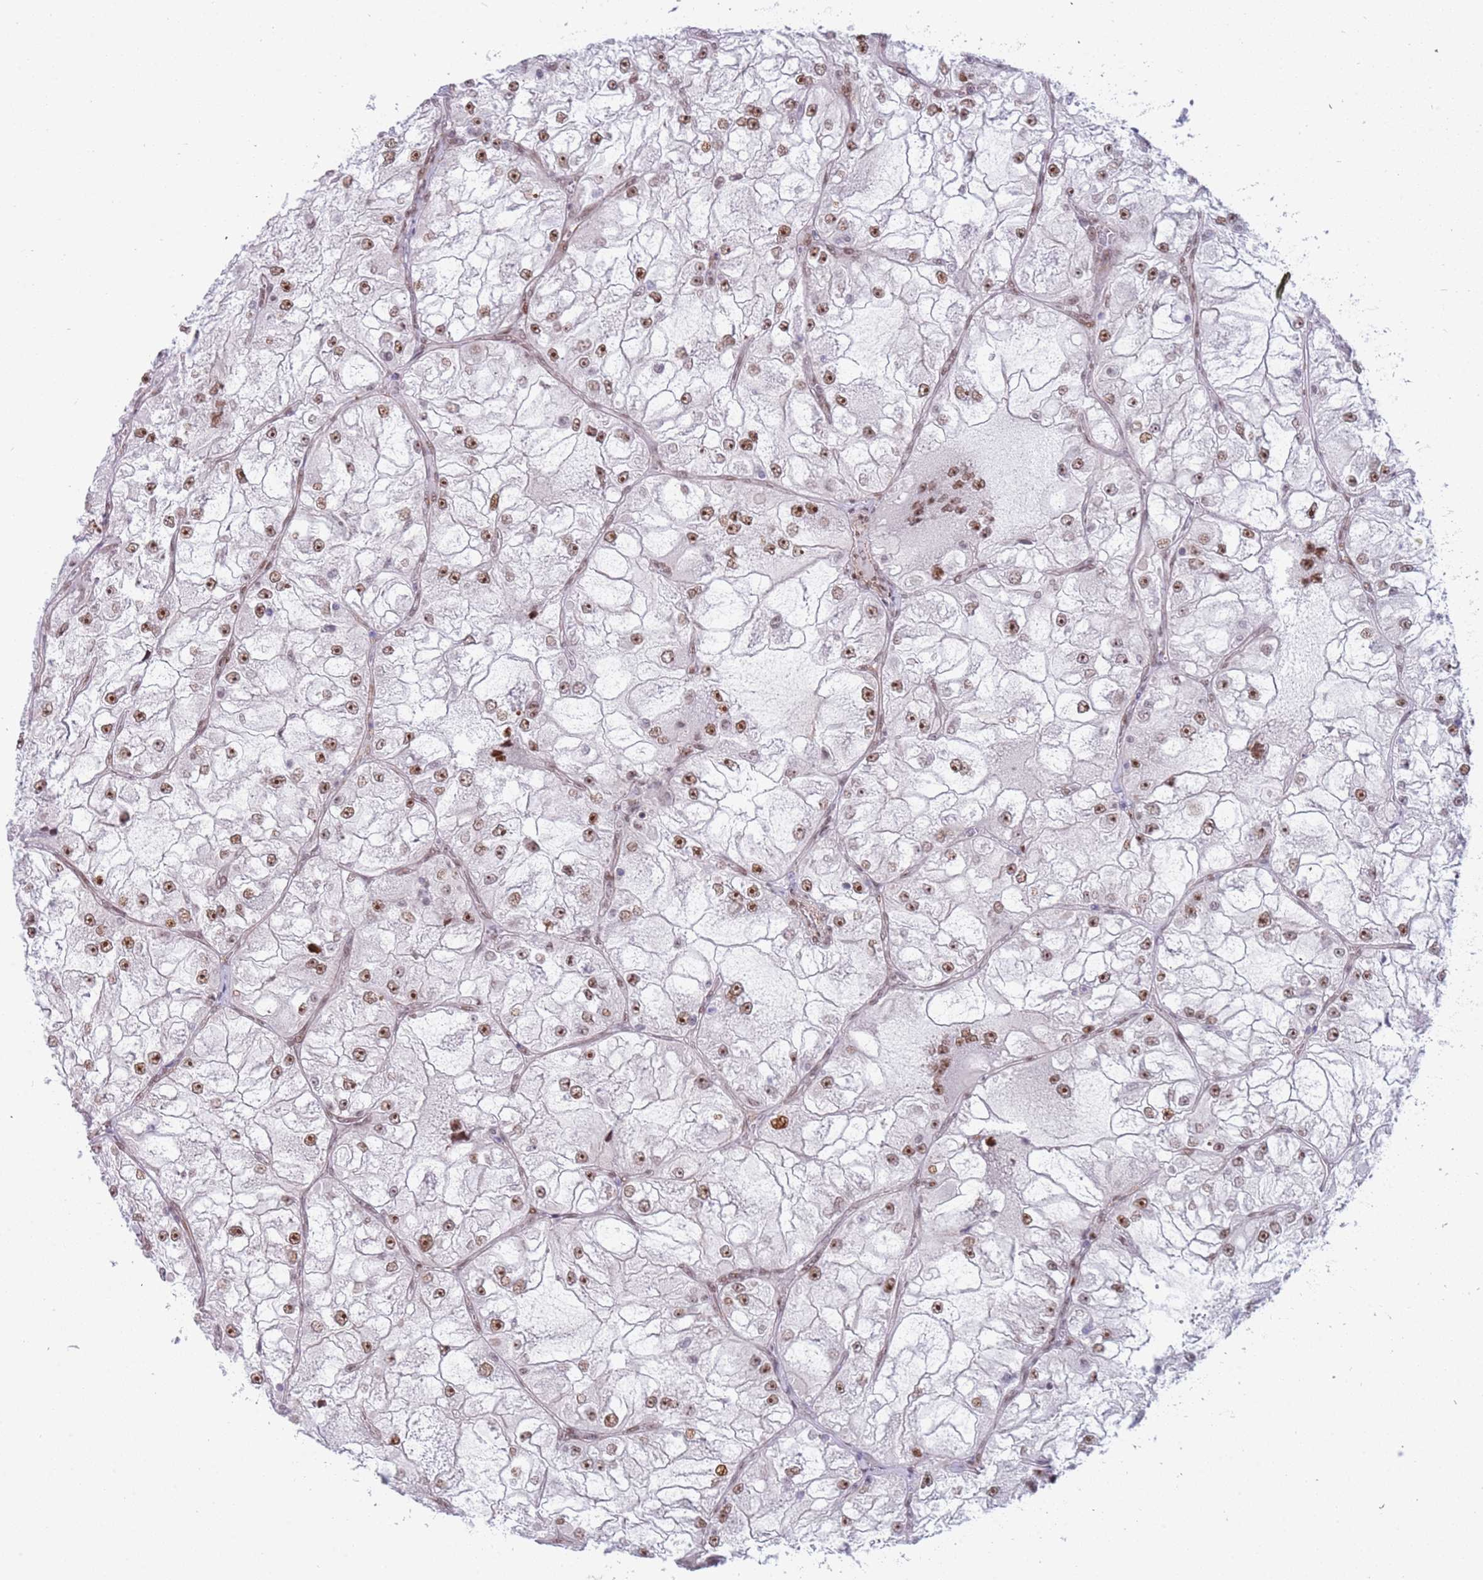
{"staining": {"intensity": "strong", "quantity": ">75%", "location": "nuclear"}, "tissue": "renal cancer", "cell_type": "Tumor cells", "image_type": "cancer", "snomed": [{"axis": "morphology", "description": "Adenocarcinoma, NOS"}, {"axis": "topography", "description": "Kidney"}], "caption": "IHC photomicrograph of adenocarcinoma (renal) stained for a protein (brown), which shows high levels of strong nuclear positivity in about >75% of tumor cells.", "gene": "LRMDA", "patient": {"sex": "female", "age": 72}}